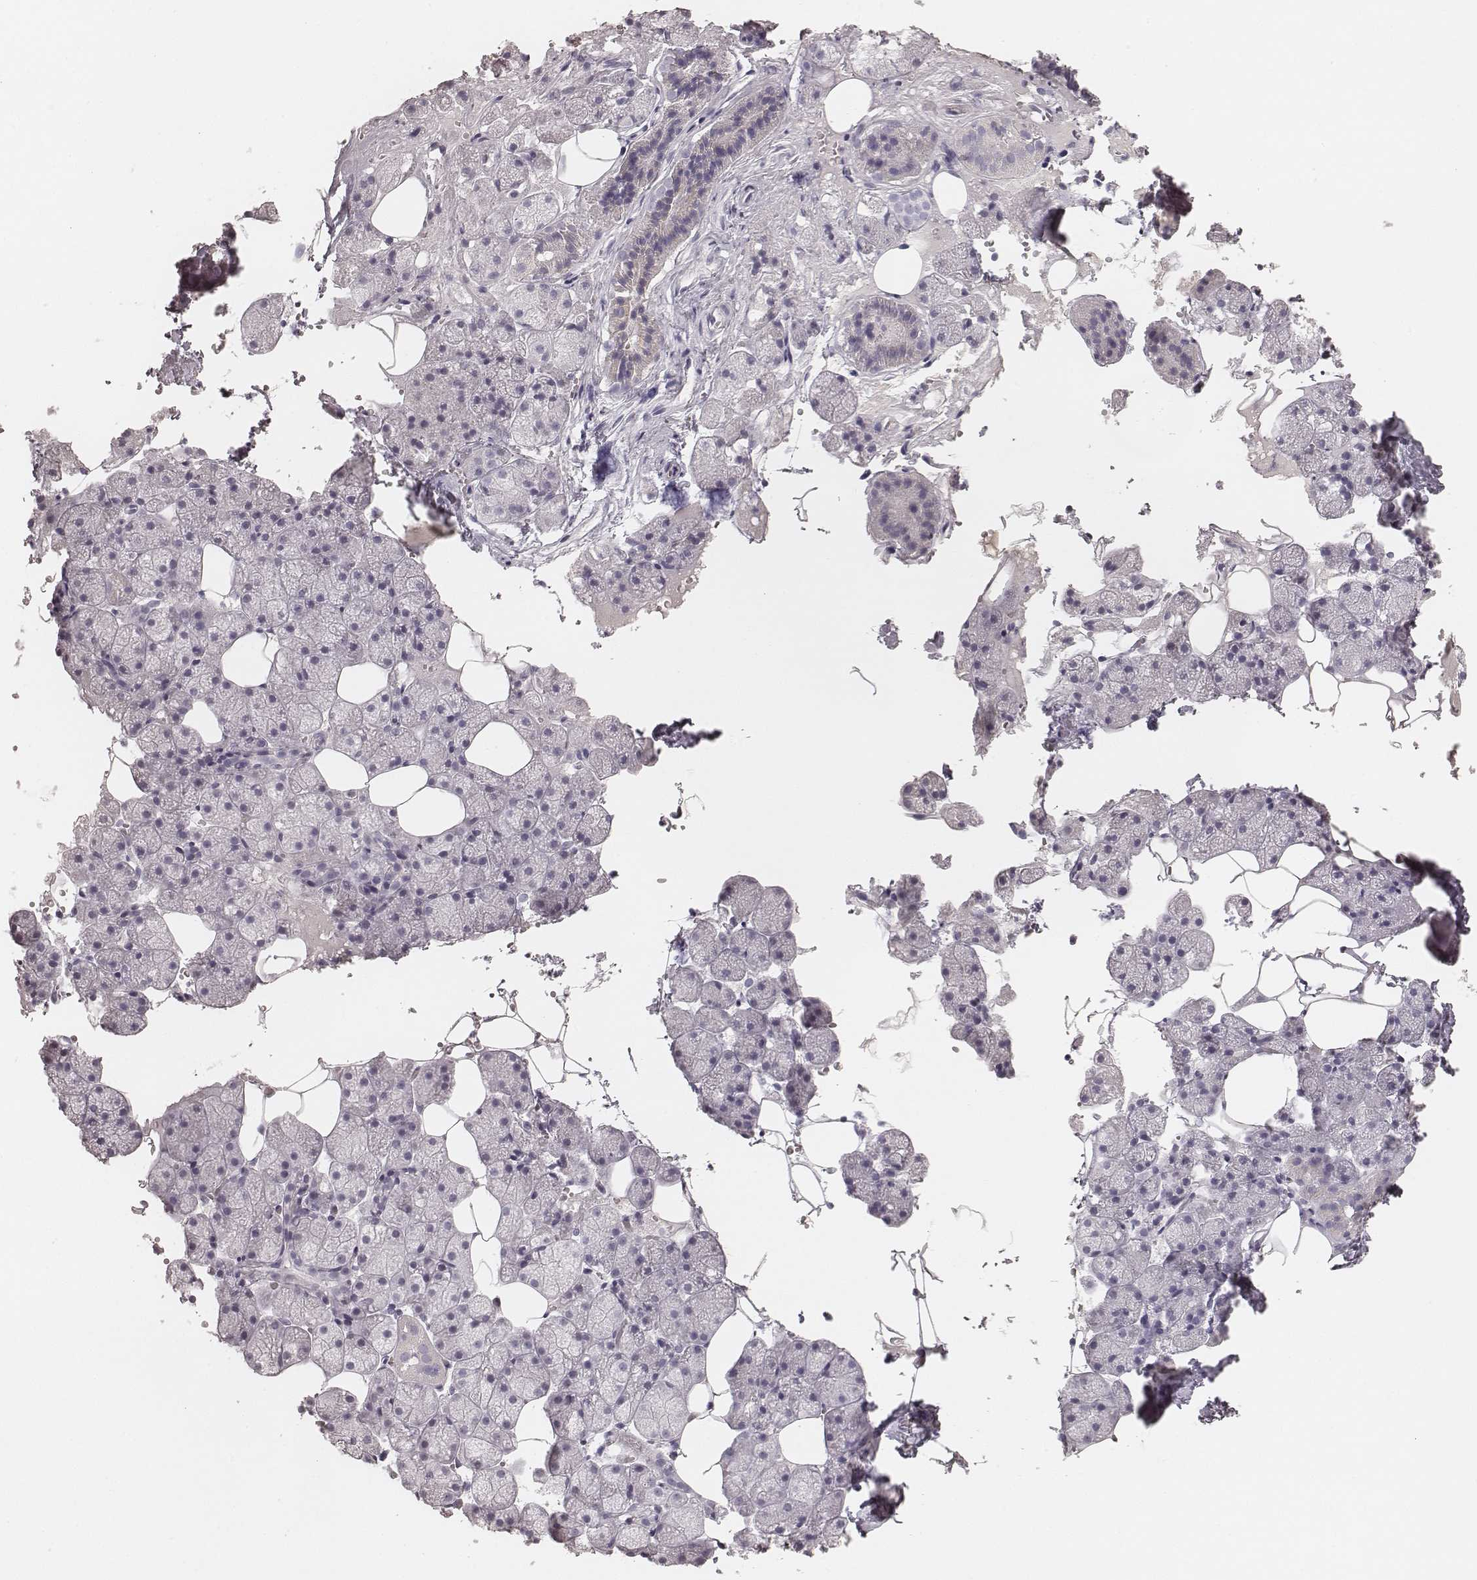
{"staining": {"intensity": "negative", "quantity": "none", "location": "none"}, "tissue": "salivary gland", "cell_type": "Glandular cells", "image_type": "normal", "snomed": [{"axis": "morphology", "description": "Normal tissue, NOS"}, {"axis": "topography", "description": "Salivary gland"}], "caption": "The micrograph displays no significant staining in glandular cells of salivary gland.", "gene": "KRT31", "patient": {"sex": "male", "age": 38}}